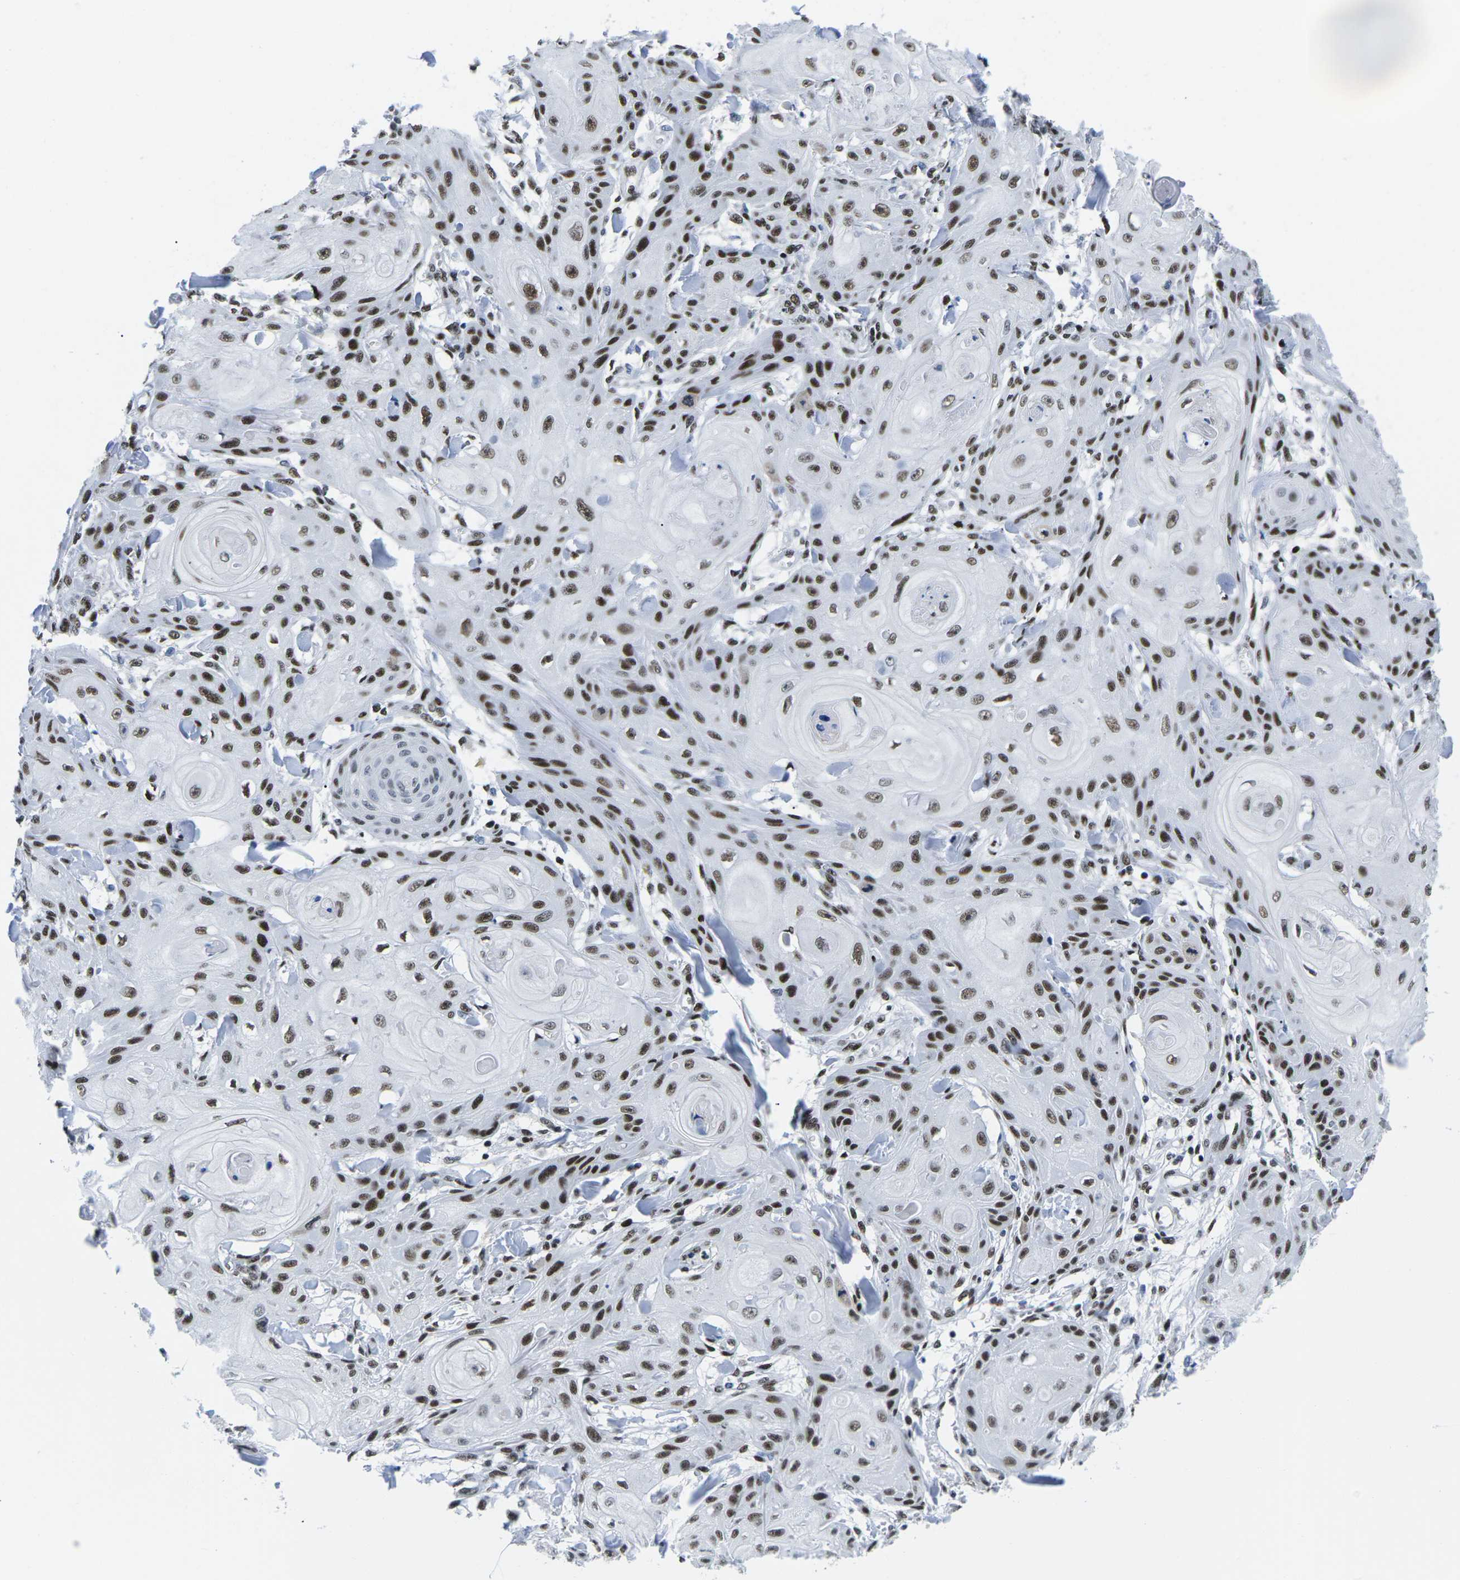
{"staining": {"intensity": "strong", "quantity": ">75%", "location": "nuclear"}, "tissue": "skin cancer", "cell_type": "Tumor cells", "image_type": "cancer", "snomed": [{"axis": "morphology", "description": "Squamous cell carcinoma, NOS"}, {"axis": "topography", "description": "Skin"}], "caption": "Brown immunohistochemical staining in human squamous cell carcinoma (skin) displays strong nuclear expression in approximately >75% of tumor cells. The protein is stained brown, and the nuclei are stained in blue (DAB IHC with brightfield microscopy, high magnification).", "gene": "ATF1", "patient": {"sex": "male", "age": 74}}